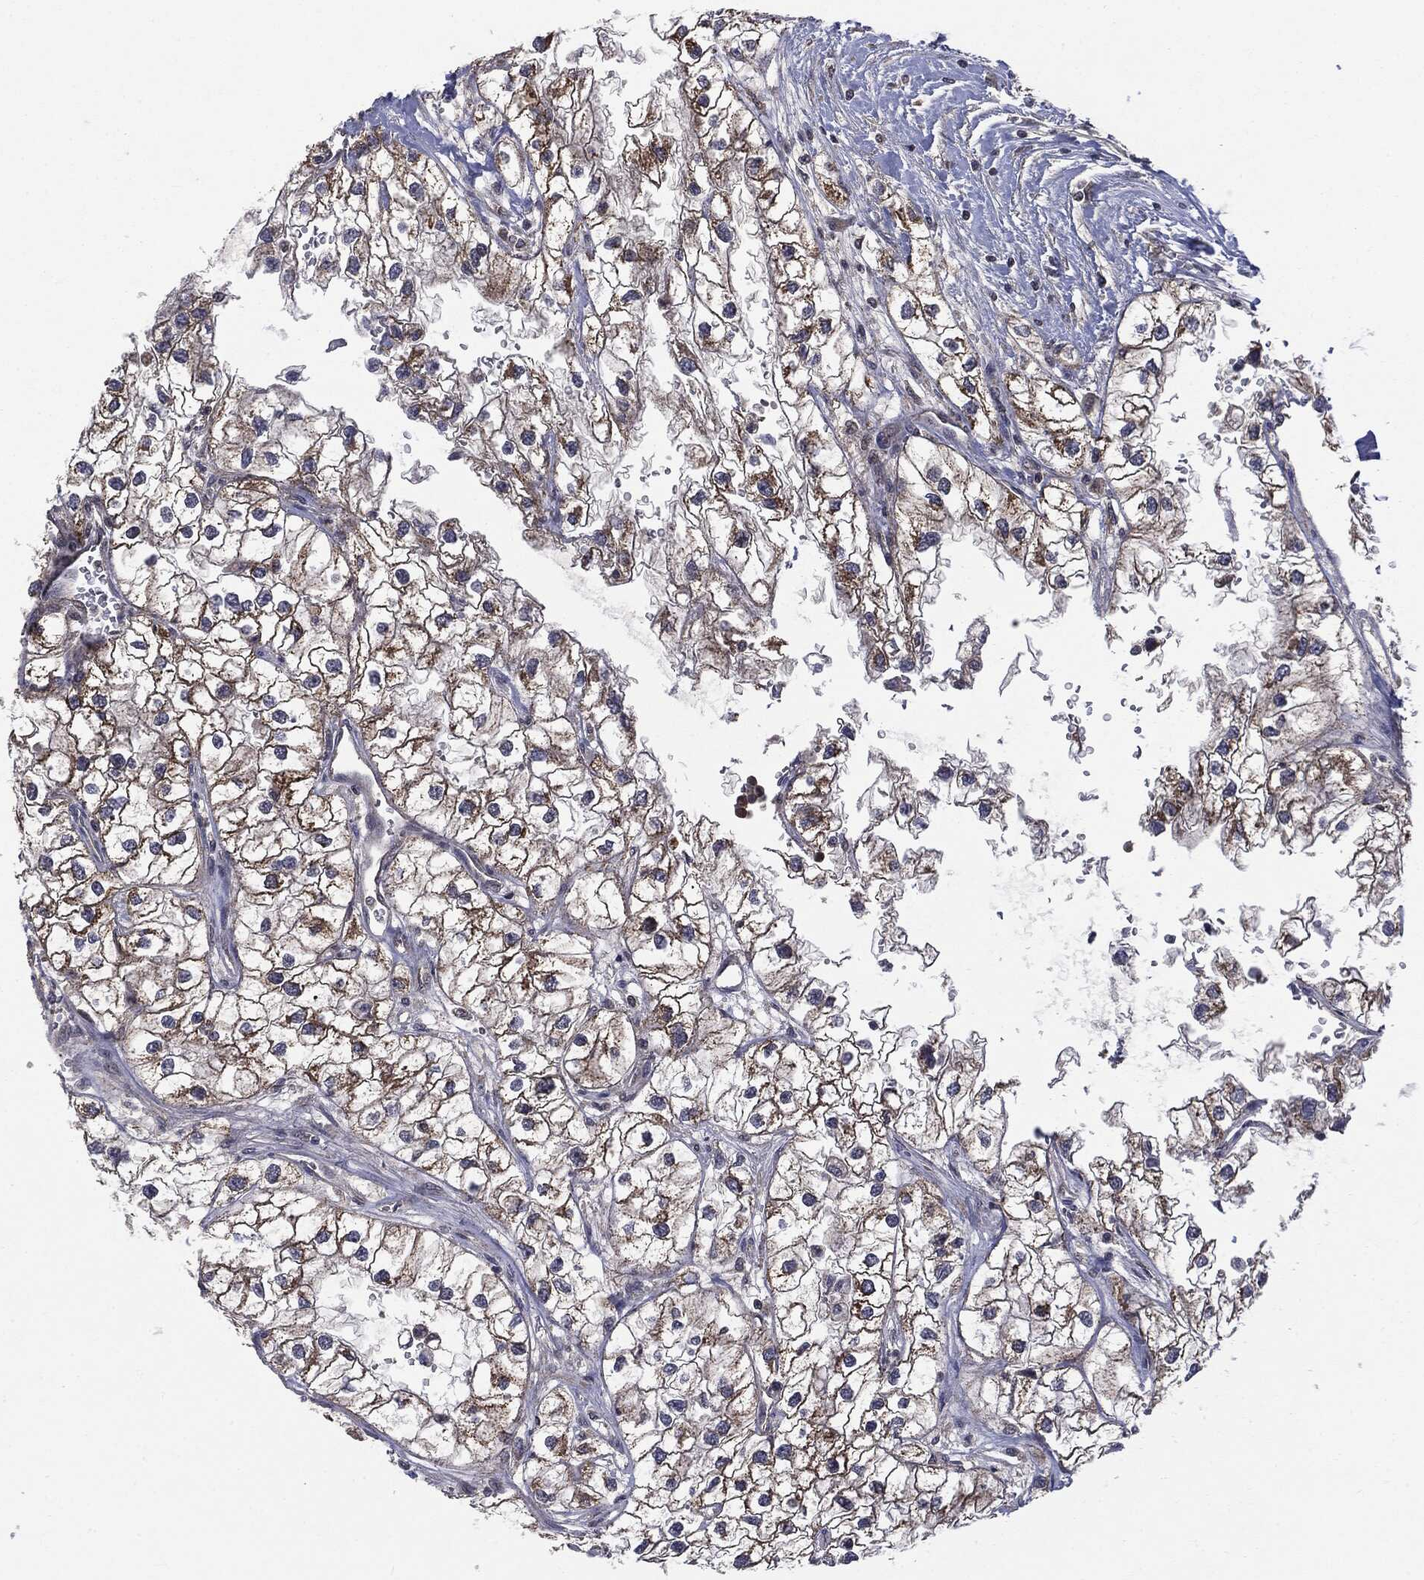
{"staining": {"intensity": "moderate", "quantity": "25%-75%", "location": "cytoplasmic/membranous"}, "tissue": "renal cancer", "cell_type": "Tumor cells", "image_type": "cancer", "snomed": [{"axis": "morphology", "description": "Adenocarcinoma, NOS"}, {"axis": "topography", "description": "Kidney"}], "caption": "Immunohistochemistry (IHC) (DAB (3,3'-diaminobenzidine)) staining of renal cancer displays moderate cytoplasmic/membranous protein positivity in approximately 25%-75% of tumor cells.", "gene": "PTPA", "patient": {"sex": "male", "age": 59}}